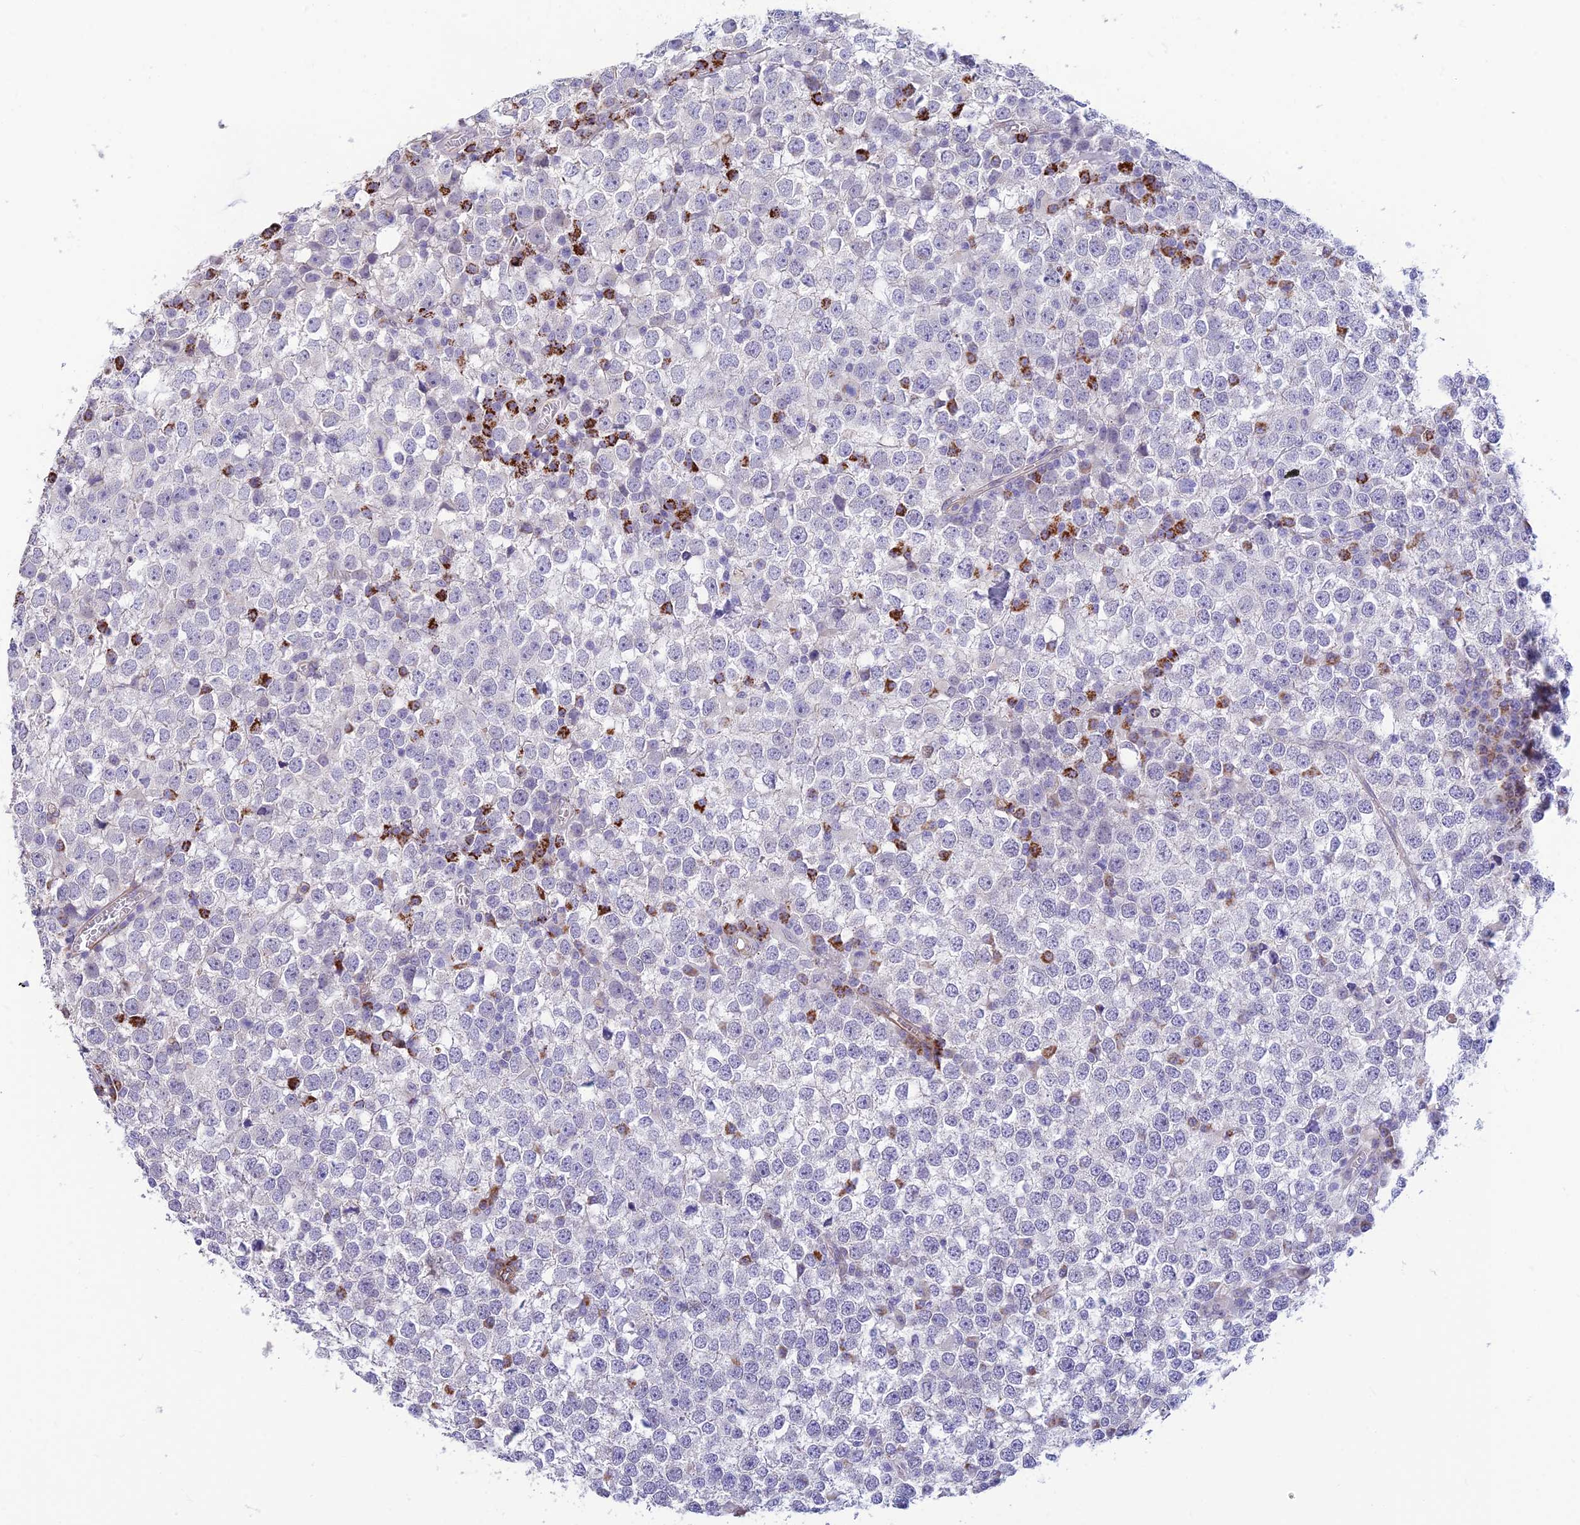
{"staining": {"intensity": "negative", "quantity": "none", "location": "none"}, "tissue": "testis cancer", "cell_type": "Tumor cells", "image_type": "cancer", "snomed": [{"axis": "morphology", "description": "Seminoma, NOS"}, {"axis": "topography", "description": "Testis"}], "caption": "Human testis cancer stained for a protein using immunohistochemistry (IHC) exhibits no positivity in tumor cells.", "gene": "ALDH1L2", "patient": {"sex": "male", "age": 65}}